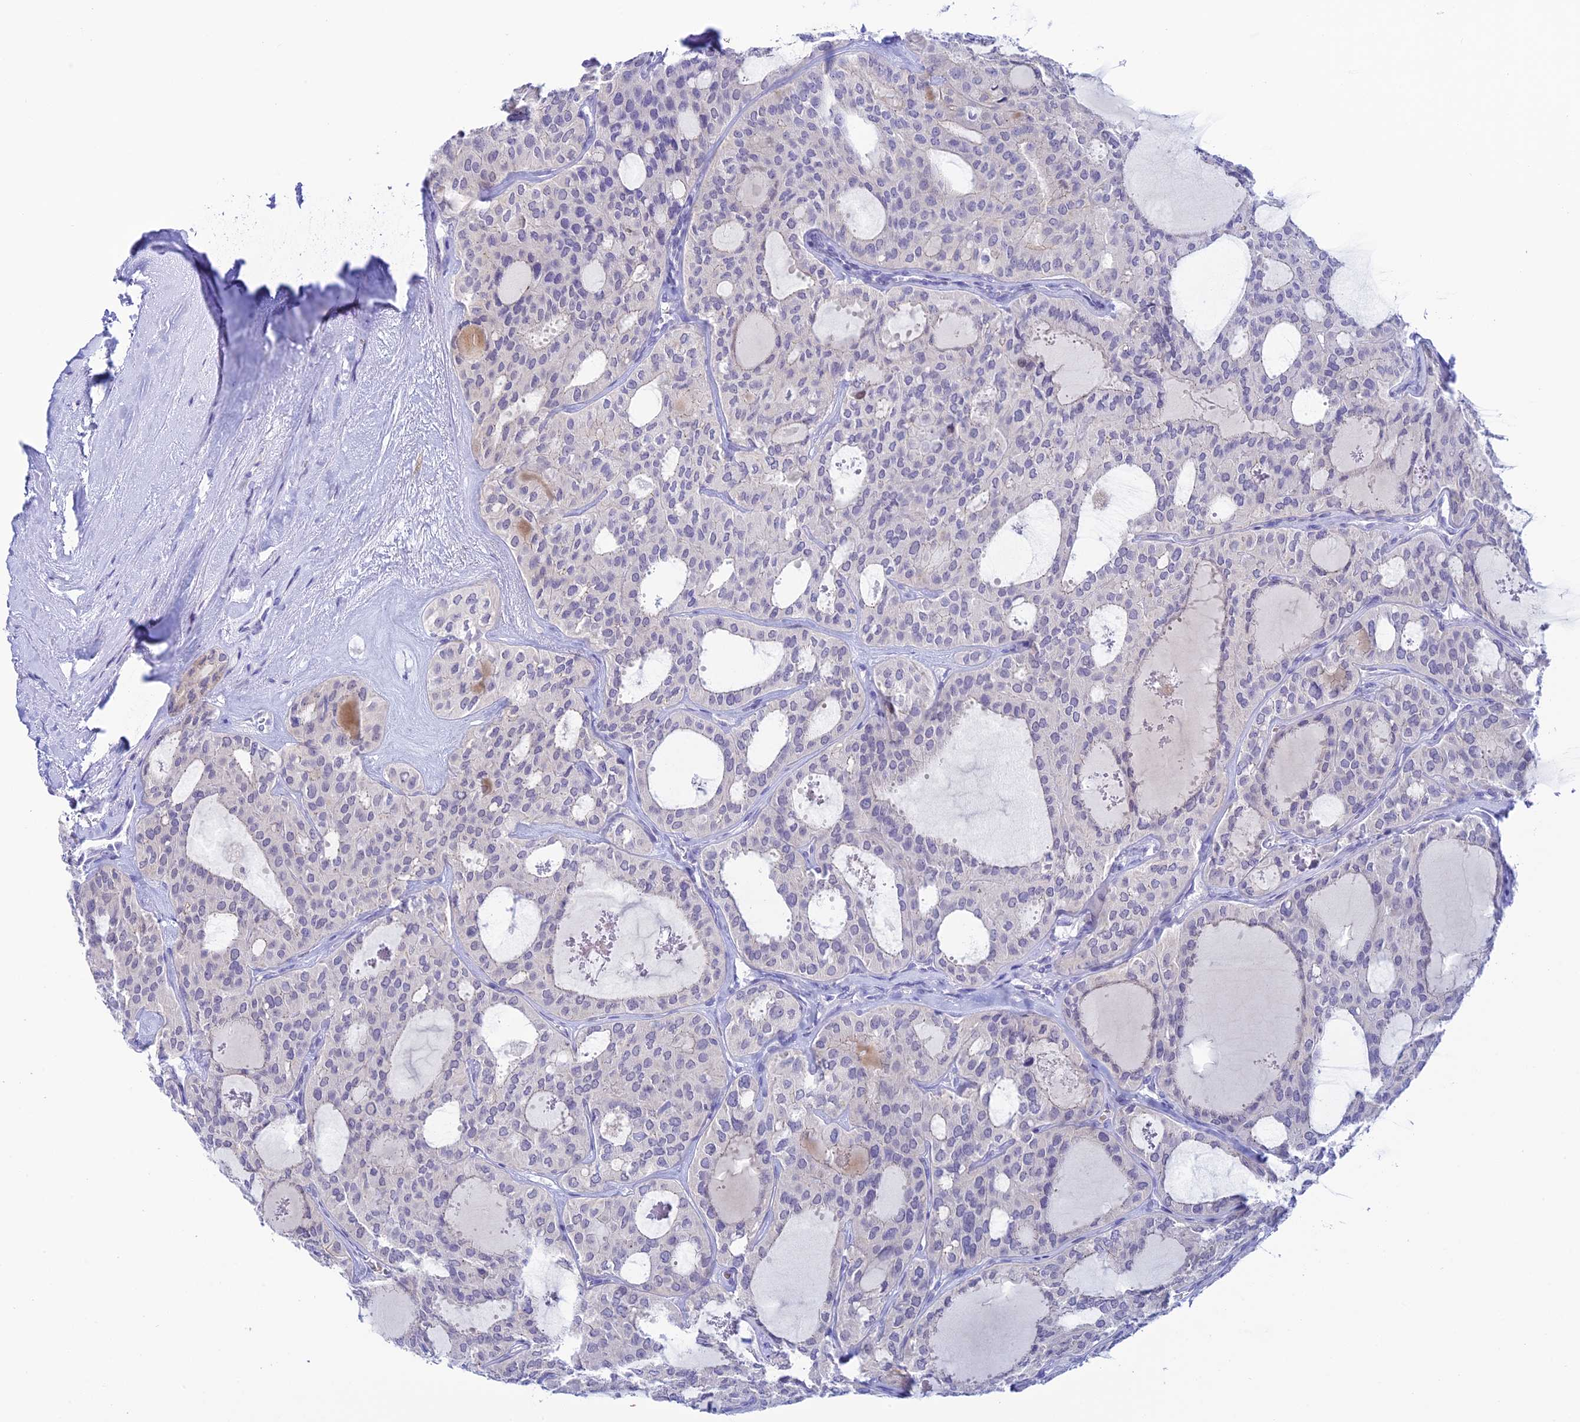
{"staining": {"intensity": "negative", "quantity": "none", "location": "none"}, "tissue": "thyroid cancer", "cell_type": "Tumor cells", "image_type": "cancer", "snomed": [{"axis": "morphology", "description": "Follicular adenoma carcinoma, NOS"}, {"axis": "topography", "description": "Thyroid gland"}], "caption": "Human thyroid cancer (follicular adenoma carcinoma) stained for a protein using immunohistochemistry displays no staining in tumor cells.", "gene": "RASGEF1B", "patient": {"sex": "male", "age": 75}}